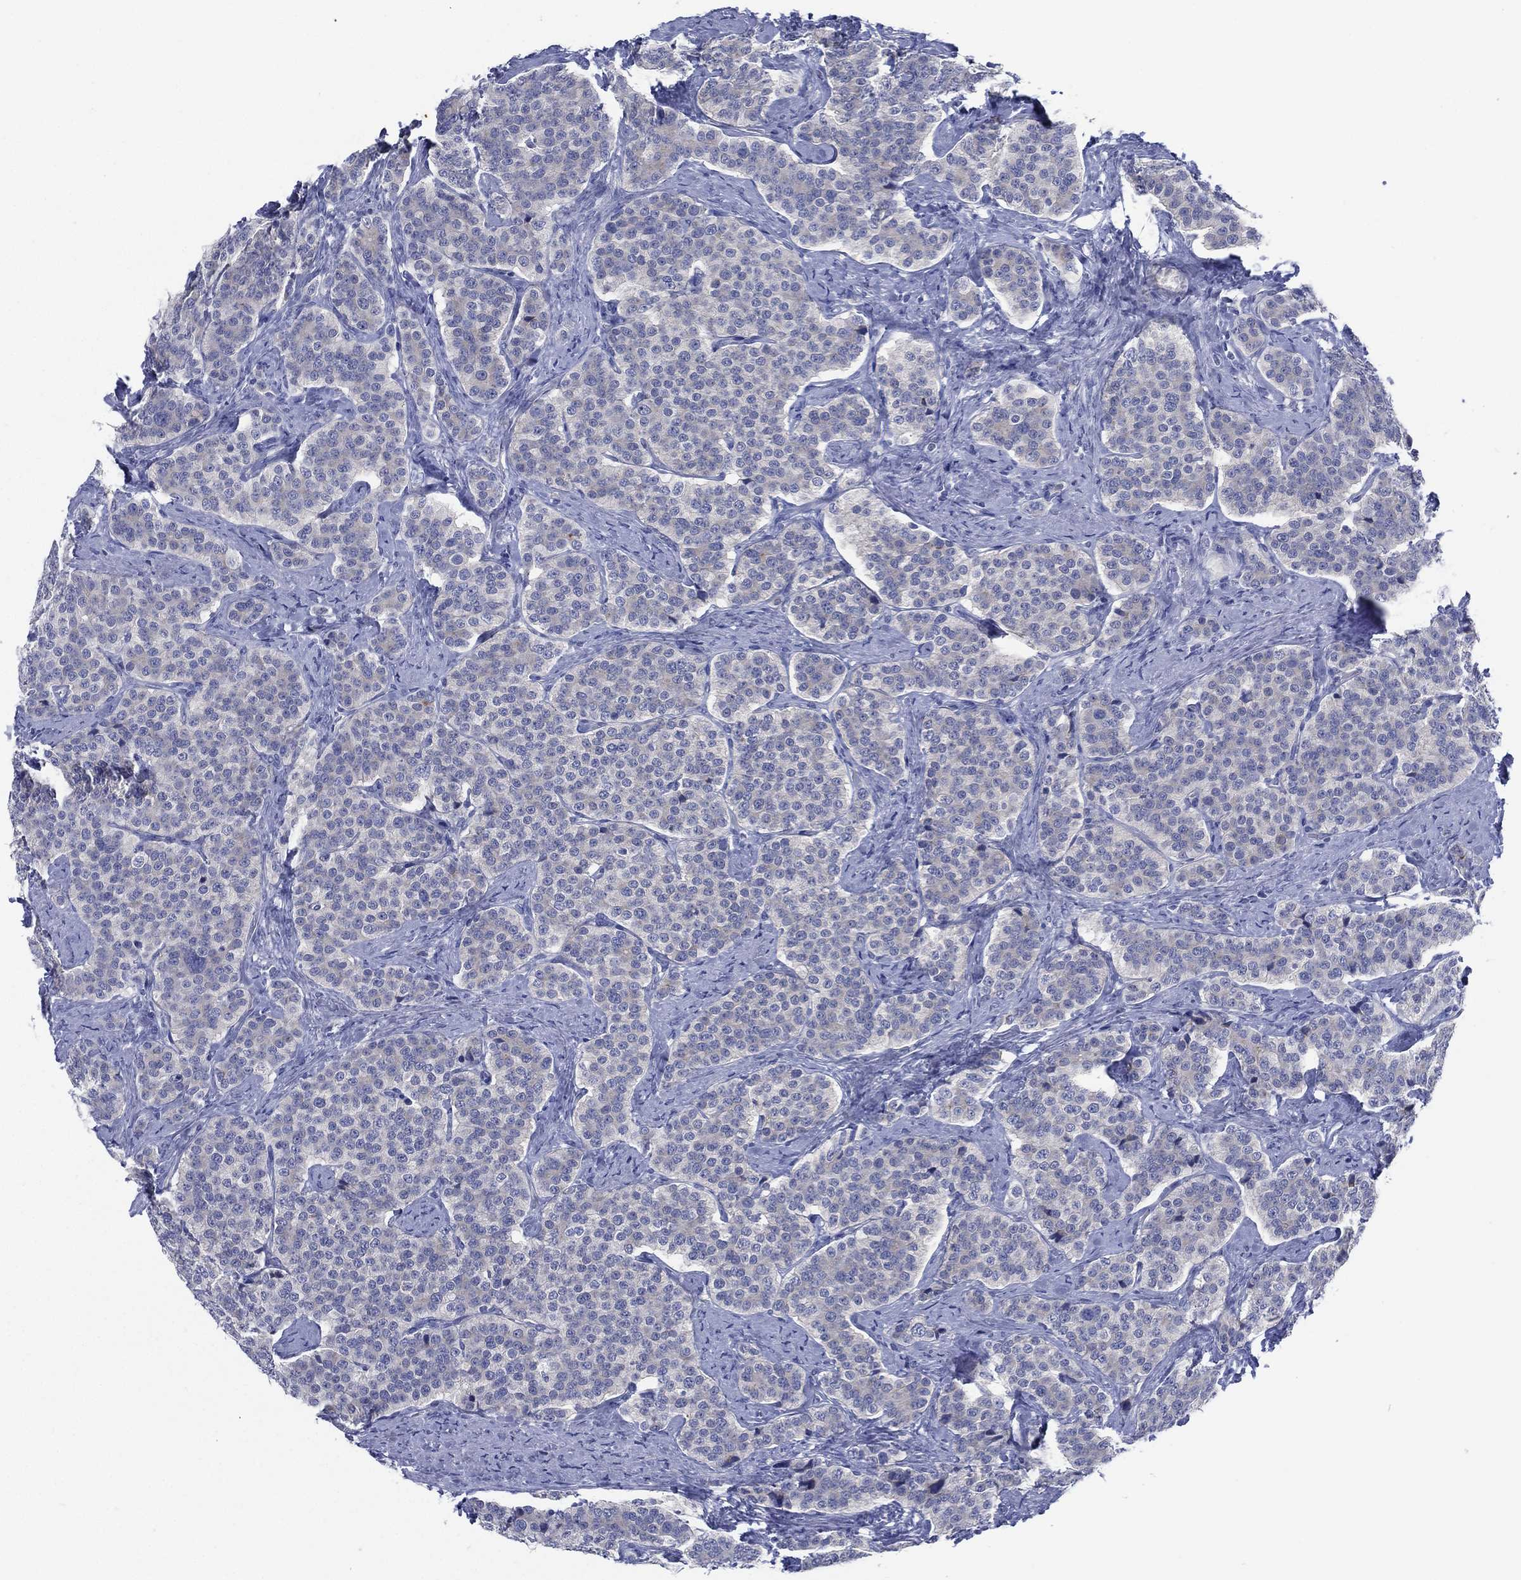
{"staining": {"intensity": "negative", "quantity": "none", "location": "none"}, "tissue": "carcinoid", "cell_type": "Tumor cells", "image_type": "cancer", "snomed": [{"axis": "morphology", "description": "Carcinoid, malignant, NOS"}, {"axis": "topography", "description": "Small intestine"}], "caption": "Tumor cells show no significant protein expression in malignant carcinoid. Nuclei are stained in blue.", "gene": "C5orf46", "patient": {"sex": "female", "age": 58}}